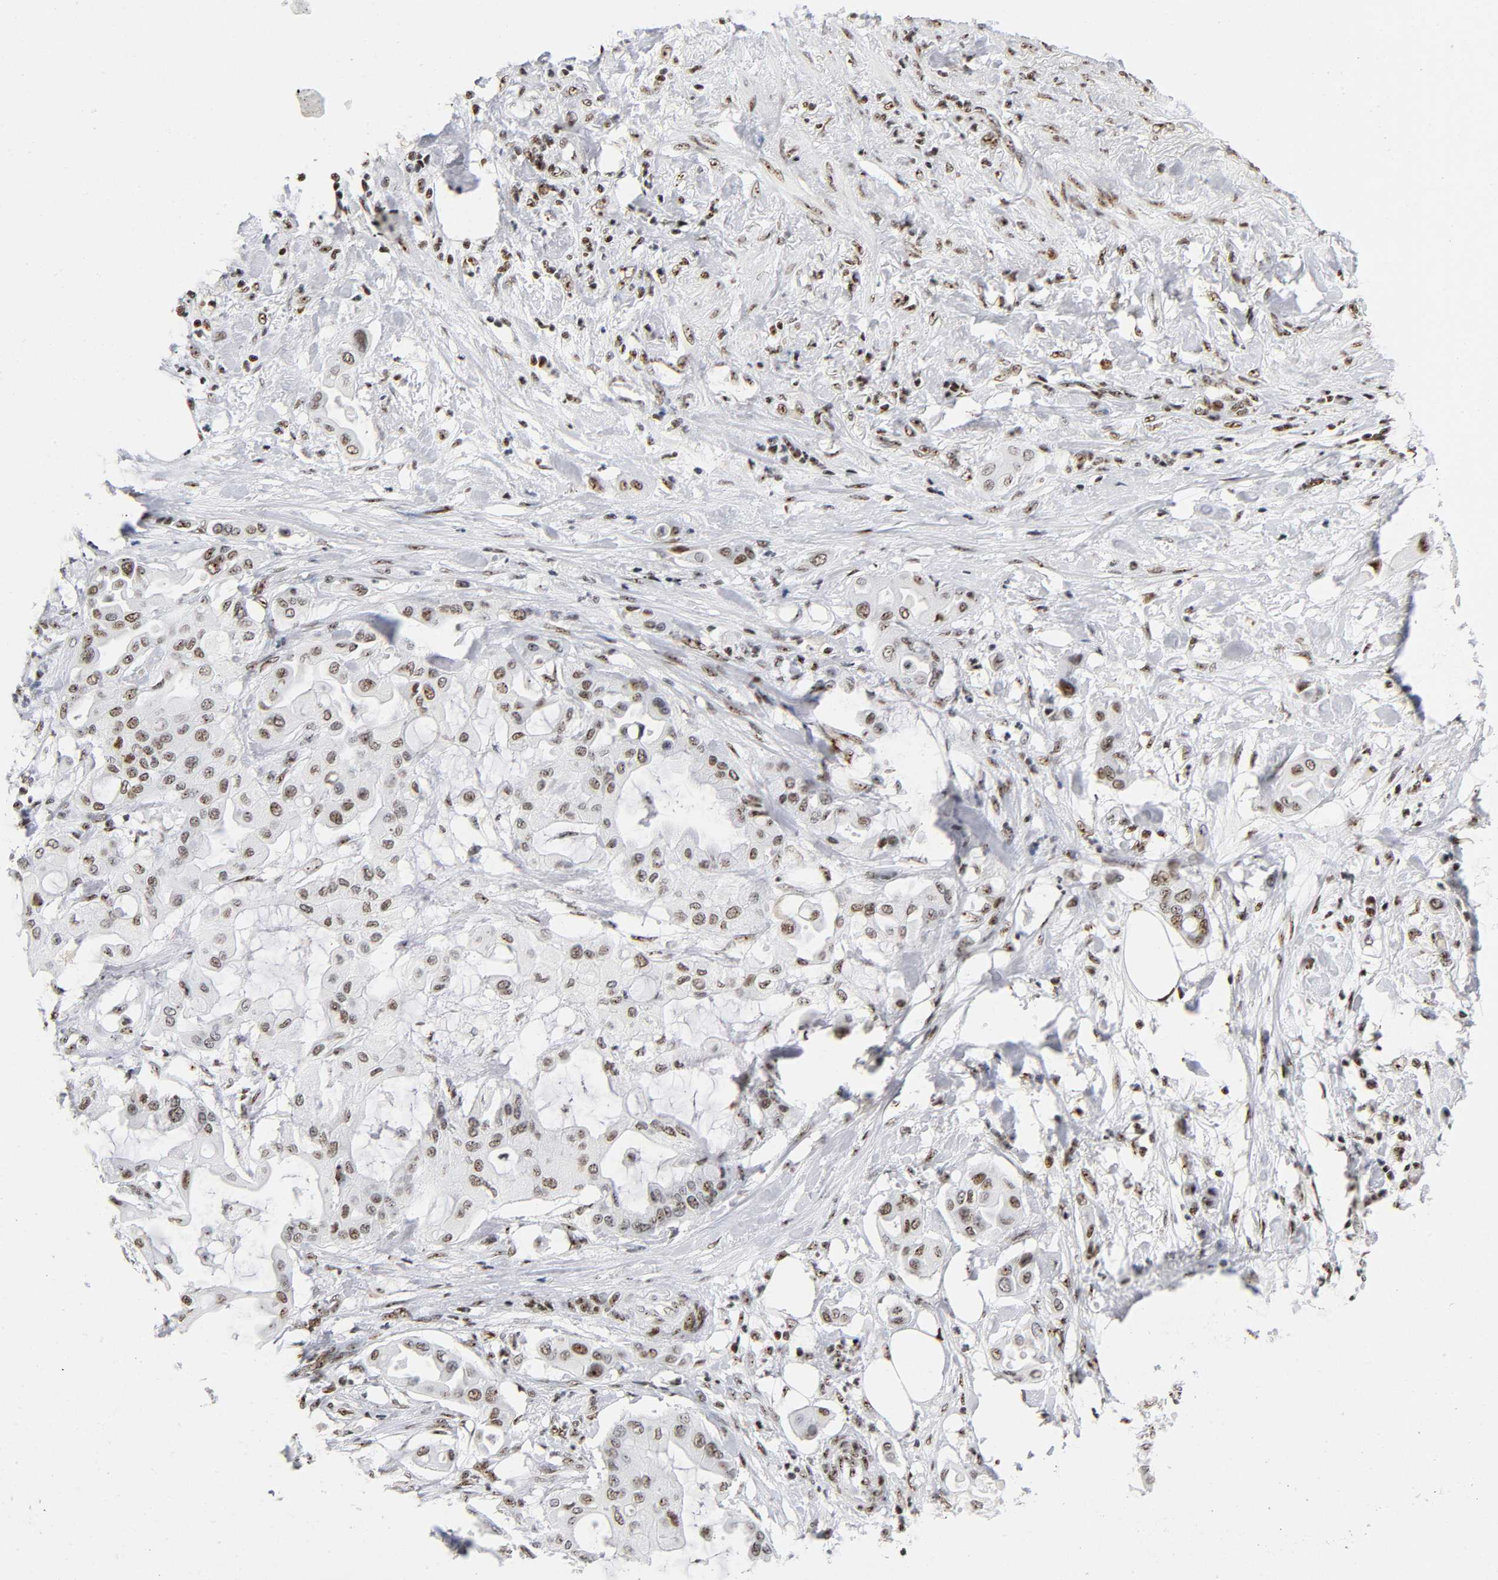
{"staining": {"intensity": "moderate", "quantity": ">75%", "location": "nuclear"}, "tissue": "pancreatic cancer", "cell_type": "Tumor cells", "image_type": "cancer", "snomed": [{"axis": "morphology", "description": "Adenocarcinoma, NOS"}, {"axis": "morphology", "description": "Adenocarcinoma, metastatic, NOS"}, {"axis": "topography", "description": "Lymph node"}, {"axis": "topography", "description": "Pancreas"}, {"axis": "topography", "description": "Duodenum"}], "caption": "About >75% of tumor cells in metastatic adenocarcinoma (pancreatic) exhibit moderate nuclear protein staining as visualized by brown immunohistochemical staining.", "gene": "UBTF", "patient": {"sex": "female", "age": 64}}